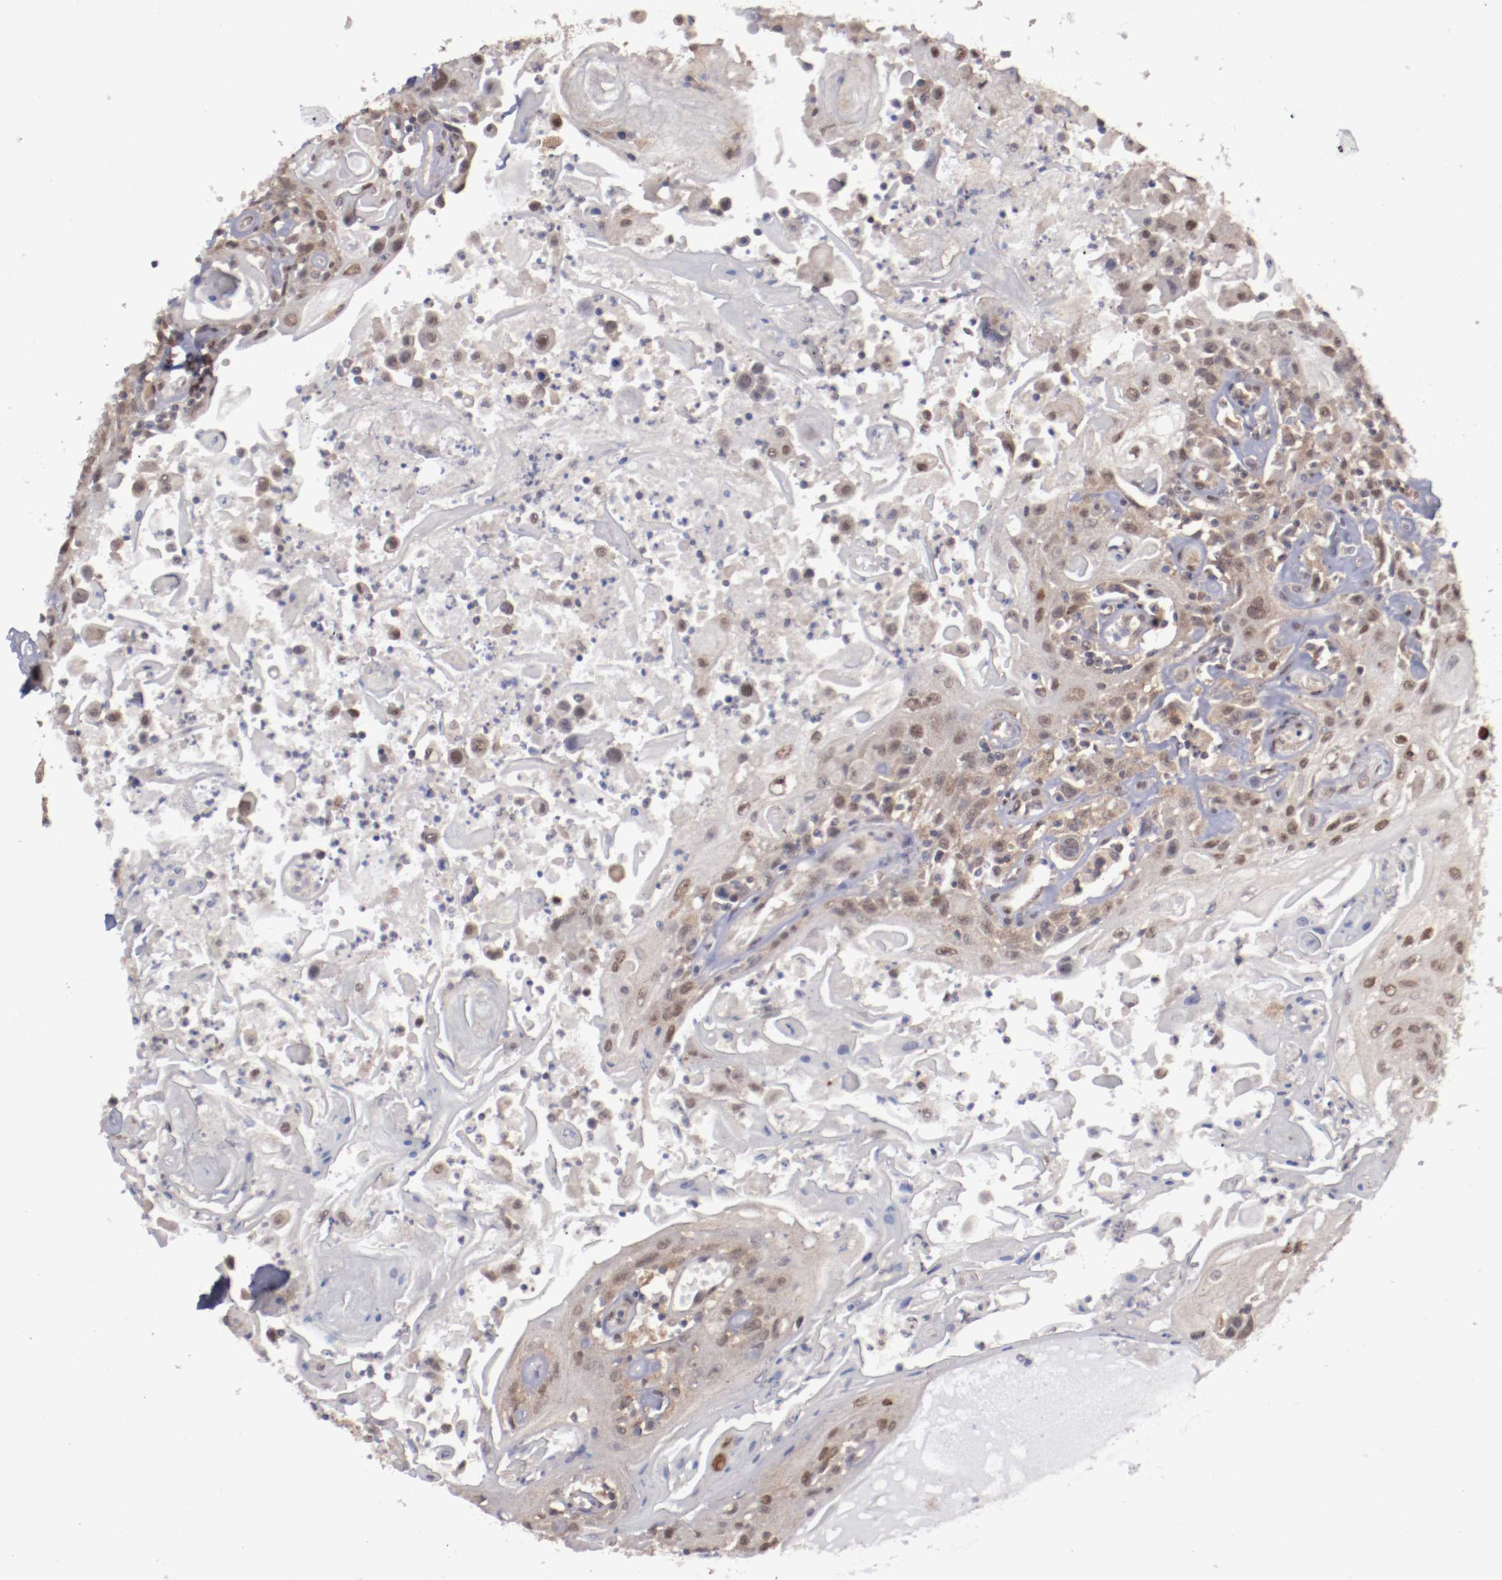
{"staining": {"intensity": "moderate", "quantity": ">75%", "location": "cytoplasmic/membranous,nuclear"}, "tissue": "head and neck cancer", "cell_type": "Tumor cells", "image_type": "cancer", "snomed": [{"axis": "morphology", "description": "Squamous cell carcinoma, NOS"}, {"axis": "topography", "description": "Oral tissue"}, {"axis": "topography", "description": "Head-Neck"}], "caption": "IHC (DAB) staining of human squamous cell carcinoma (head and neck) reveals moderate cytoplasmic/membranous and nuclear protein positivity in about >75% of tumor cells. Using DAB (brown) and hematoxylin (blue) stains, captured at high magnification using brightfield microscopy.", "gene": "ARNT", "patient": {"sex": "female", "age": 76}}